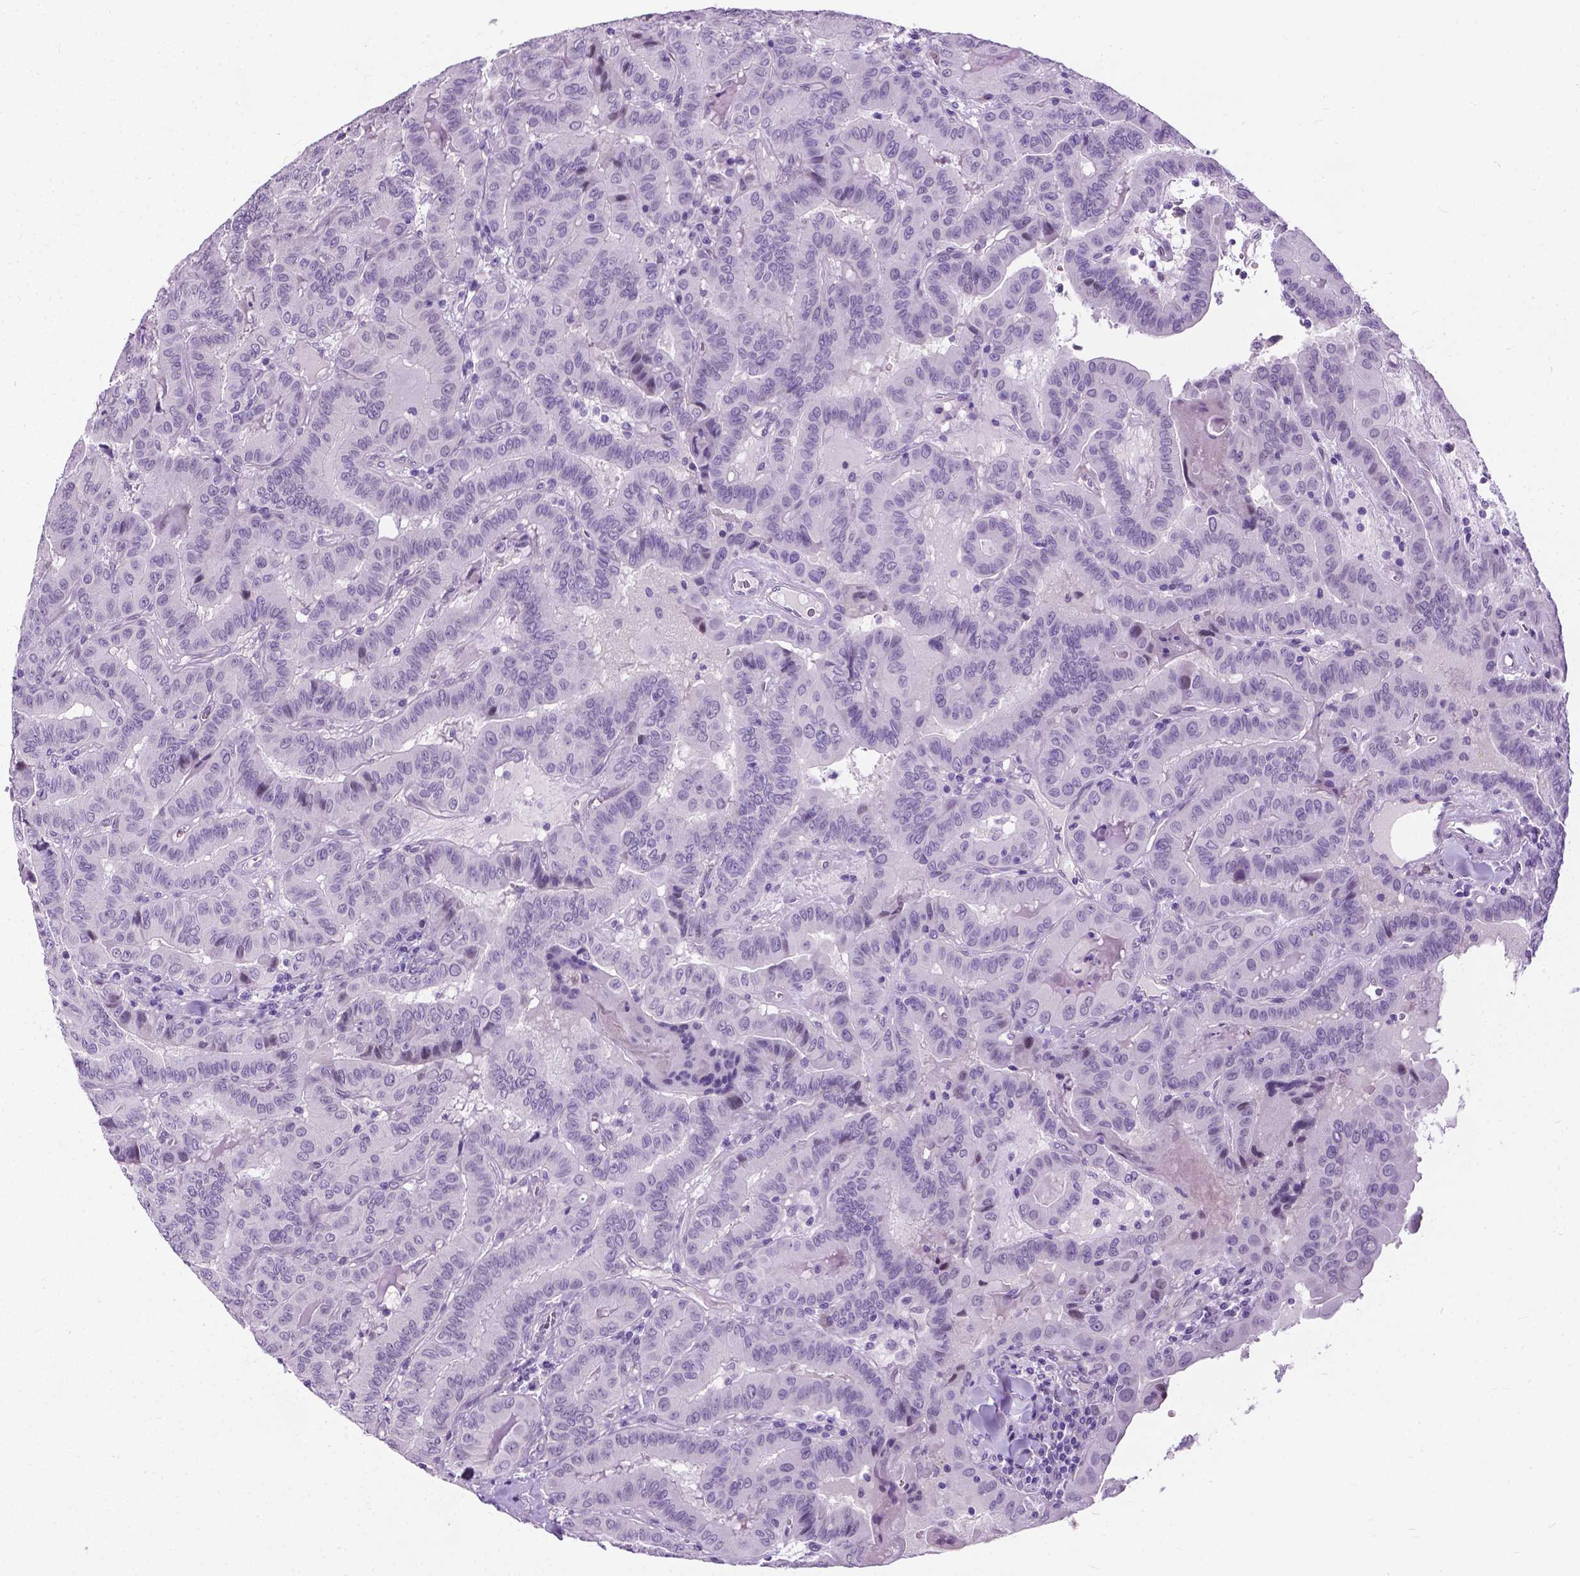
{"staining": {"intensity": "negative", "quantity": "none", "location": "none"}, "tissue": "thyroid cancer", "cell_type": "Tumor cells", "image_type": "cancer", "snomed": [{"axis": "morphology", "description": "Papillary adenocarcinoma, NOS"}, {"axis": "topography", "description": "Thyroid gland"}], "caption": "High power microscopy image of an immunohistochemistry (IHC) micrograph of thyroid papillary adenocarcinoma, revealing no significant expression in tumor cells.", "gene": "PROB1", "patient": {"sex": "female", "age": 37}}